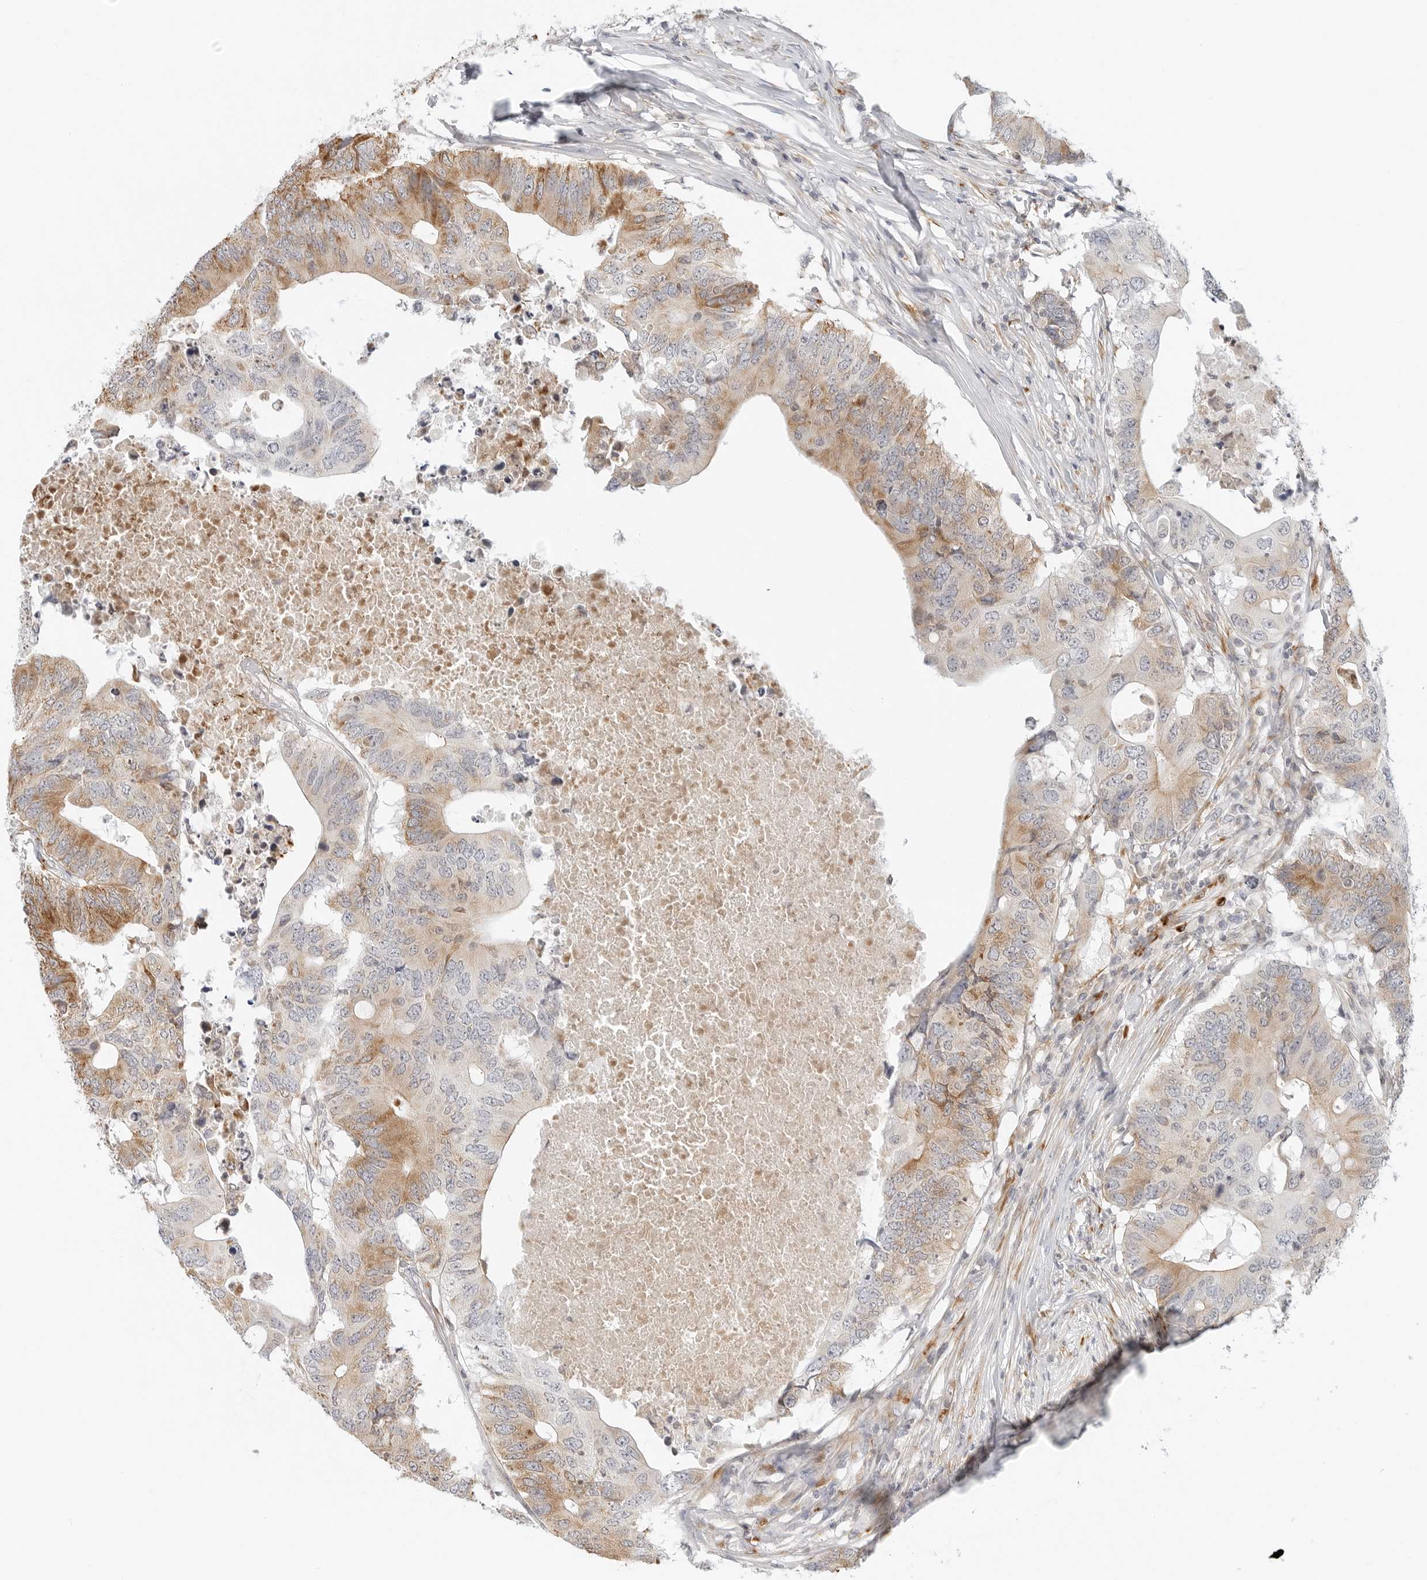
{"staining": {"intensity": "moderate", "quantity": "25%-75%", "location": "cytoplasmic/membranous"}, "tissue": "colorectal cancer", "cell_type": "Tumor cells", "image_type": "cancer", "snomed": [{"axis": "morphology", "description": "Adenocarcinoma, NOS"}, {"axis": "topography", "description": "Colon"}], "caption": "Immunohistochemical staining of human colorectal cancer demonstrates medium levels of moderate cytoplasmic/membranous positivity in approximately 25%-75% of tumor cells. (DAB (3,3'-diaminobenzidine) IHC, brown staining for protein, blue staining for nuclei).", "gene": "C1QTNF1", "patient": {"sex": "male", "age": 71}}